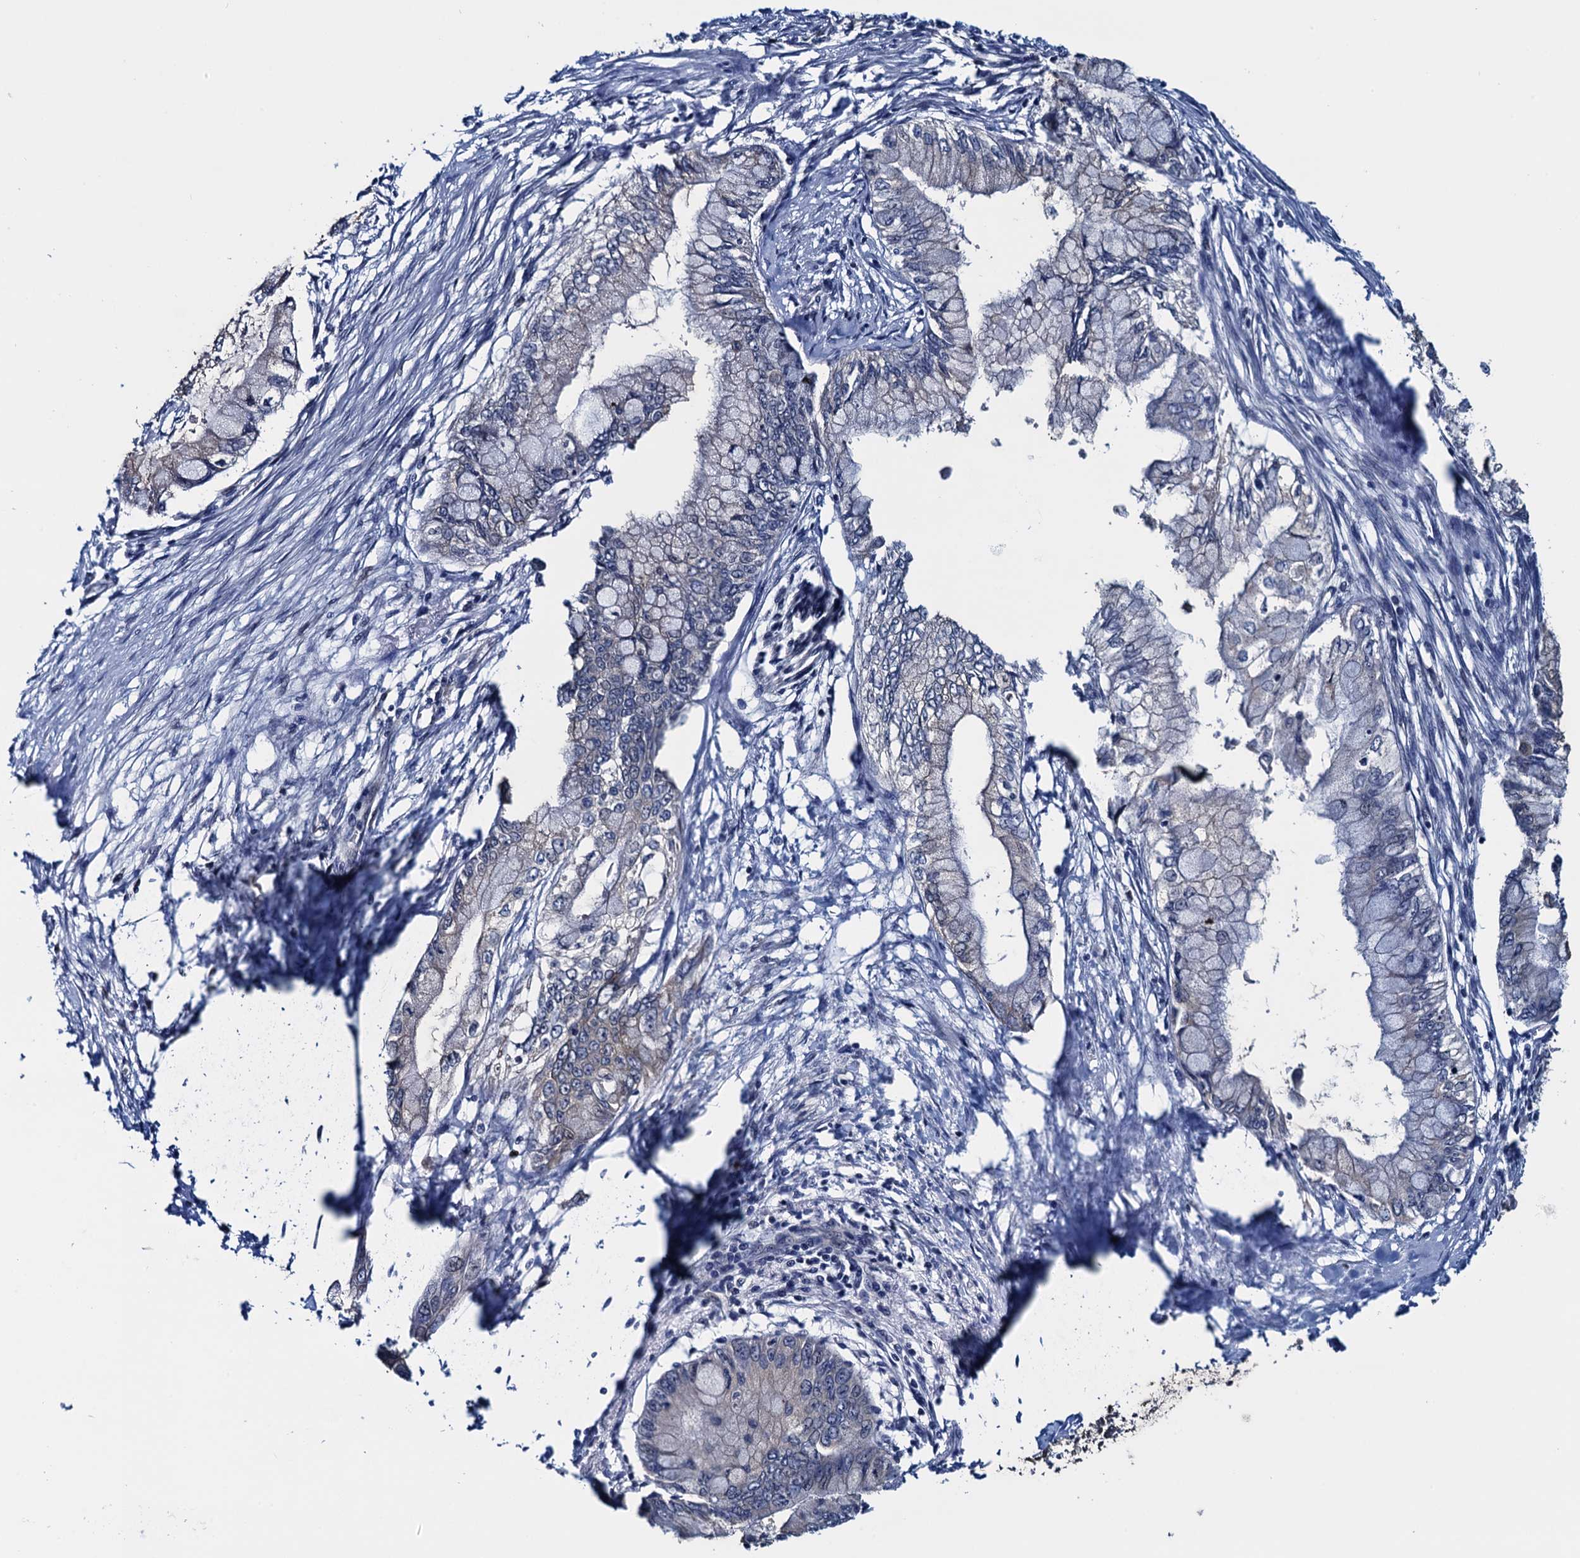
{"staining": {"intensity": "negative", "quantity": "none", "location": "none"}, "tissue": "pancreatic cancer", "cell_type": "Tumor cells", "image_type": "cancer", "snomed": [{"axis": "morphology", "description": "Adenocarcinoma, NOS"}, {"axis": "topography", "description": "Pancreas"}], "caption": "High power microscopy micrograph of an IHC photomicrograph of pancreatic cancer, revealing no significant positivity in tumor cells.", "gene": "RNF125", "patient": {"sex": "male", "age": 48}}